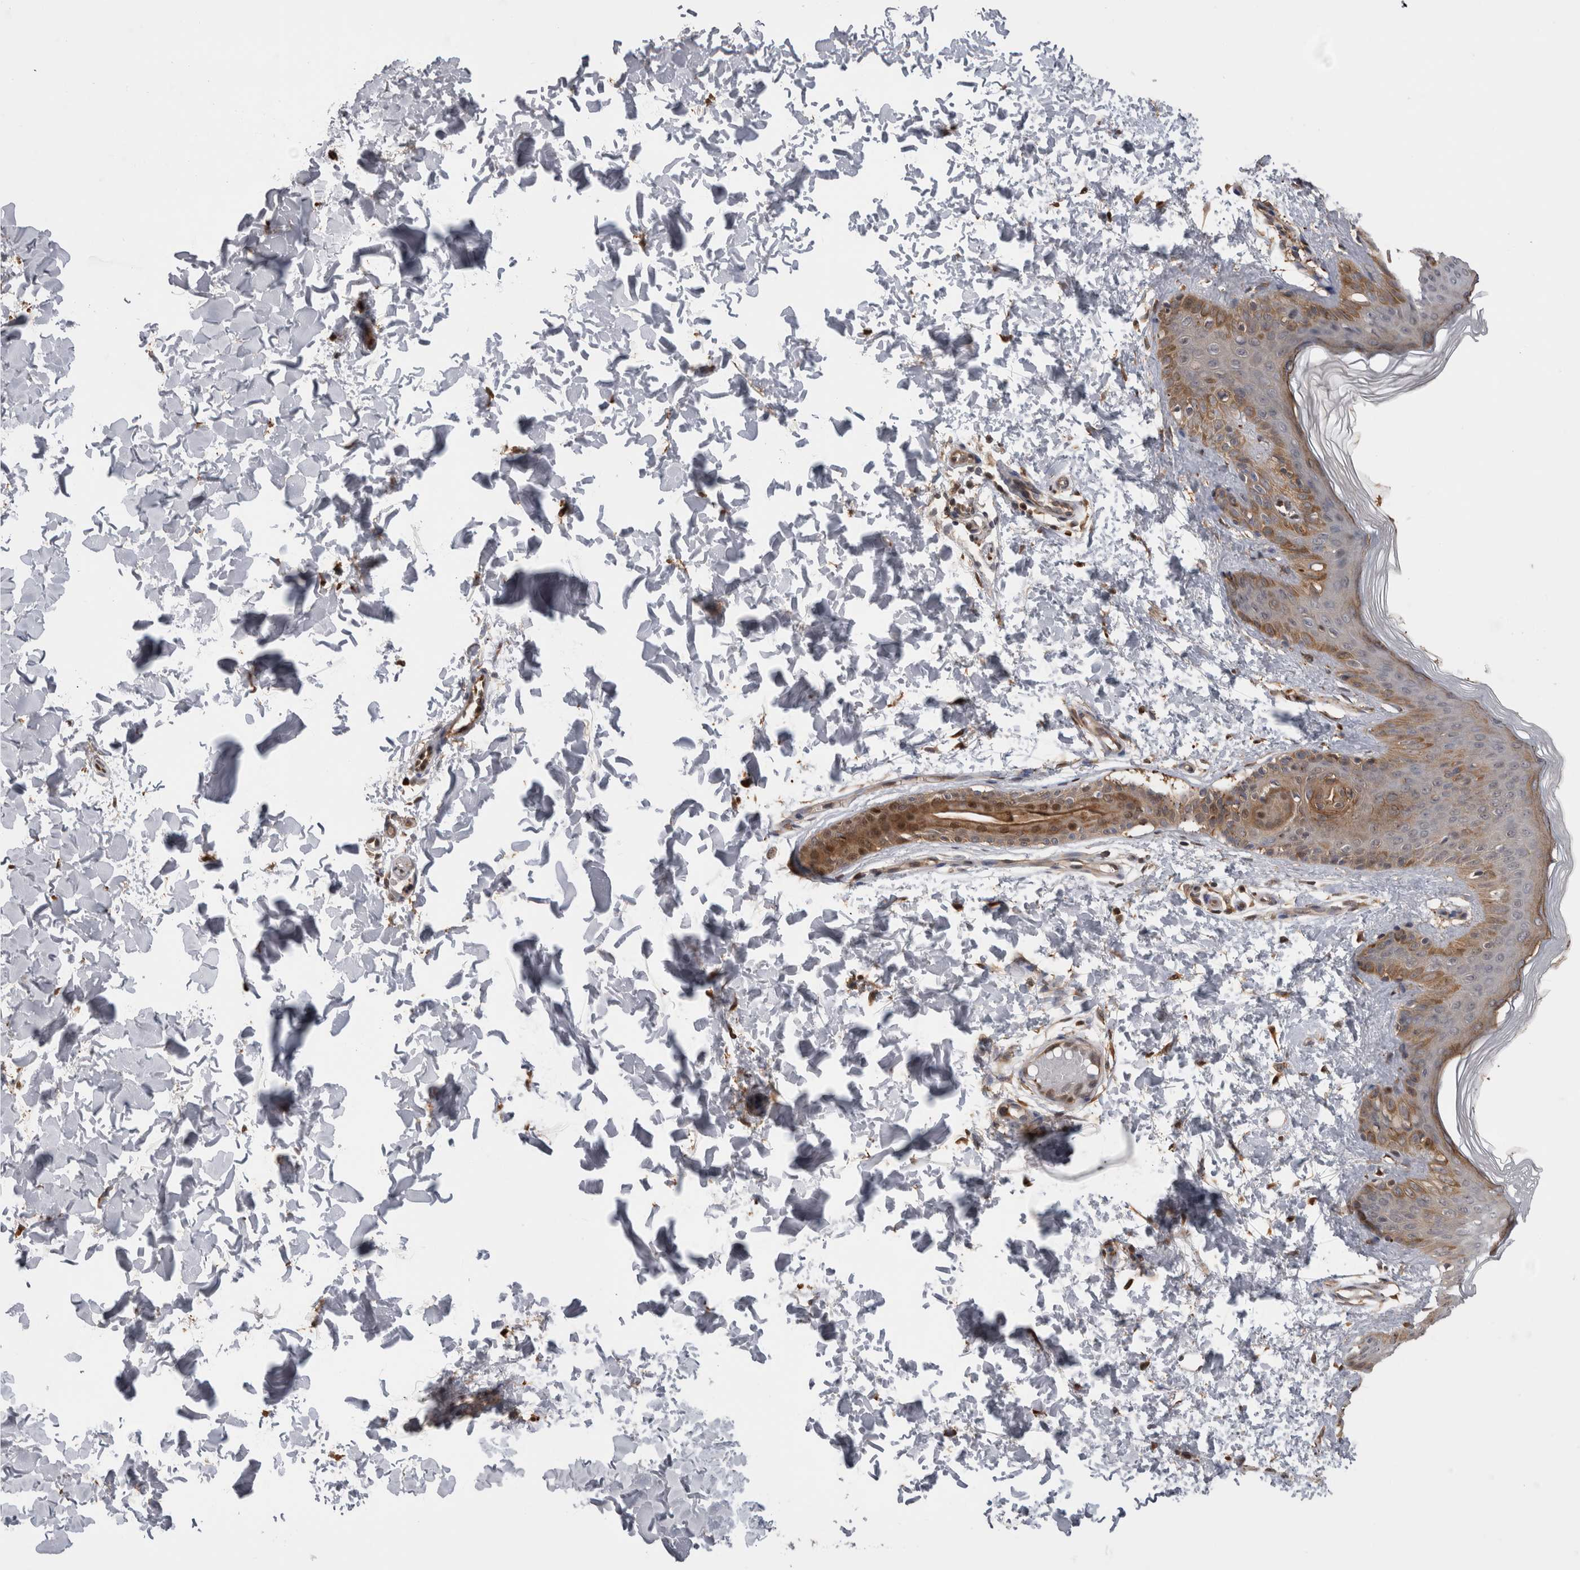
{"staining": {"intensity": "moderate", "quantity": "25%-75%", "location": "cytoplasmic/membranous"}, "tissue": "skin", "cell_type": "Fibroblasts", "image_type": "normal", "snomed": [{"axis": "morphology", "description": "Normal tissue, NOS"}, {"axis": "morphology", "description": "Neoplasm, benign, NOS"}, {"axis": "topography", "description": "Skin"}, {"axis": "topography", "description": "Soft tissue"}], "caption": "DAB (3,3'-diaminobenzidine) immunohistochemical staining of benign skin displays moderate cytoplasmic/membranous protein staining in approximately 25%-75% of fibroblasts.", "gene": "USH1G", "patient": {"sex": "male", "age": 26}}